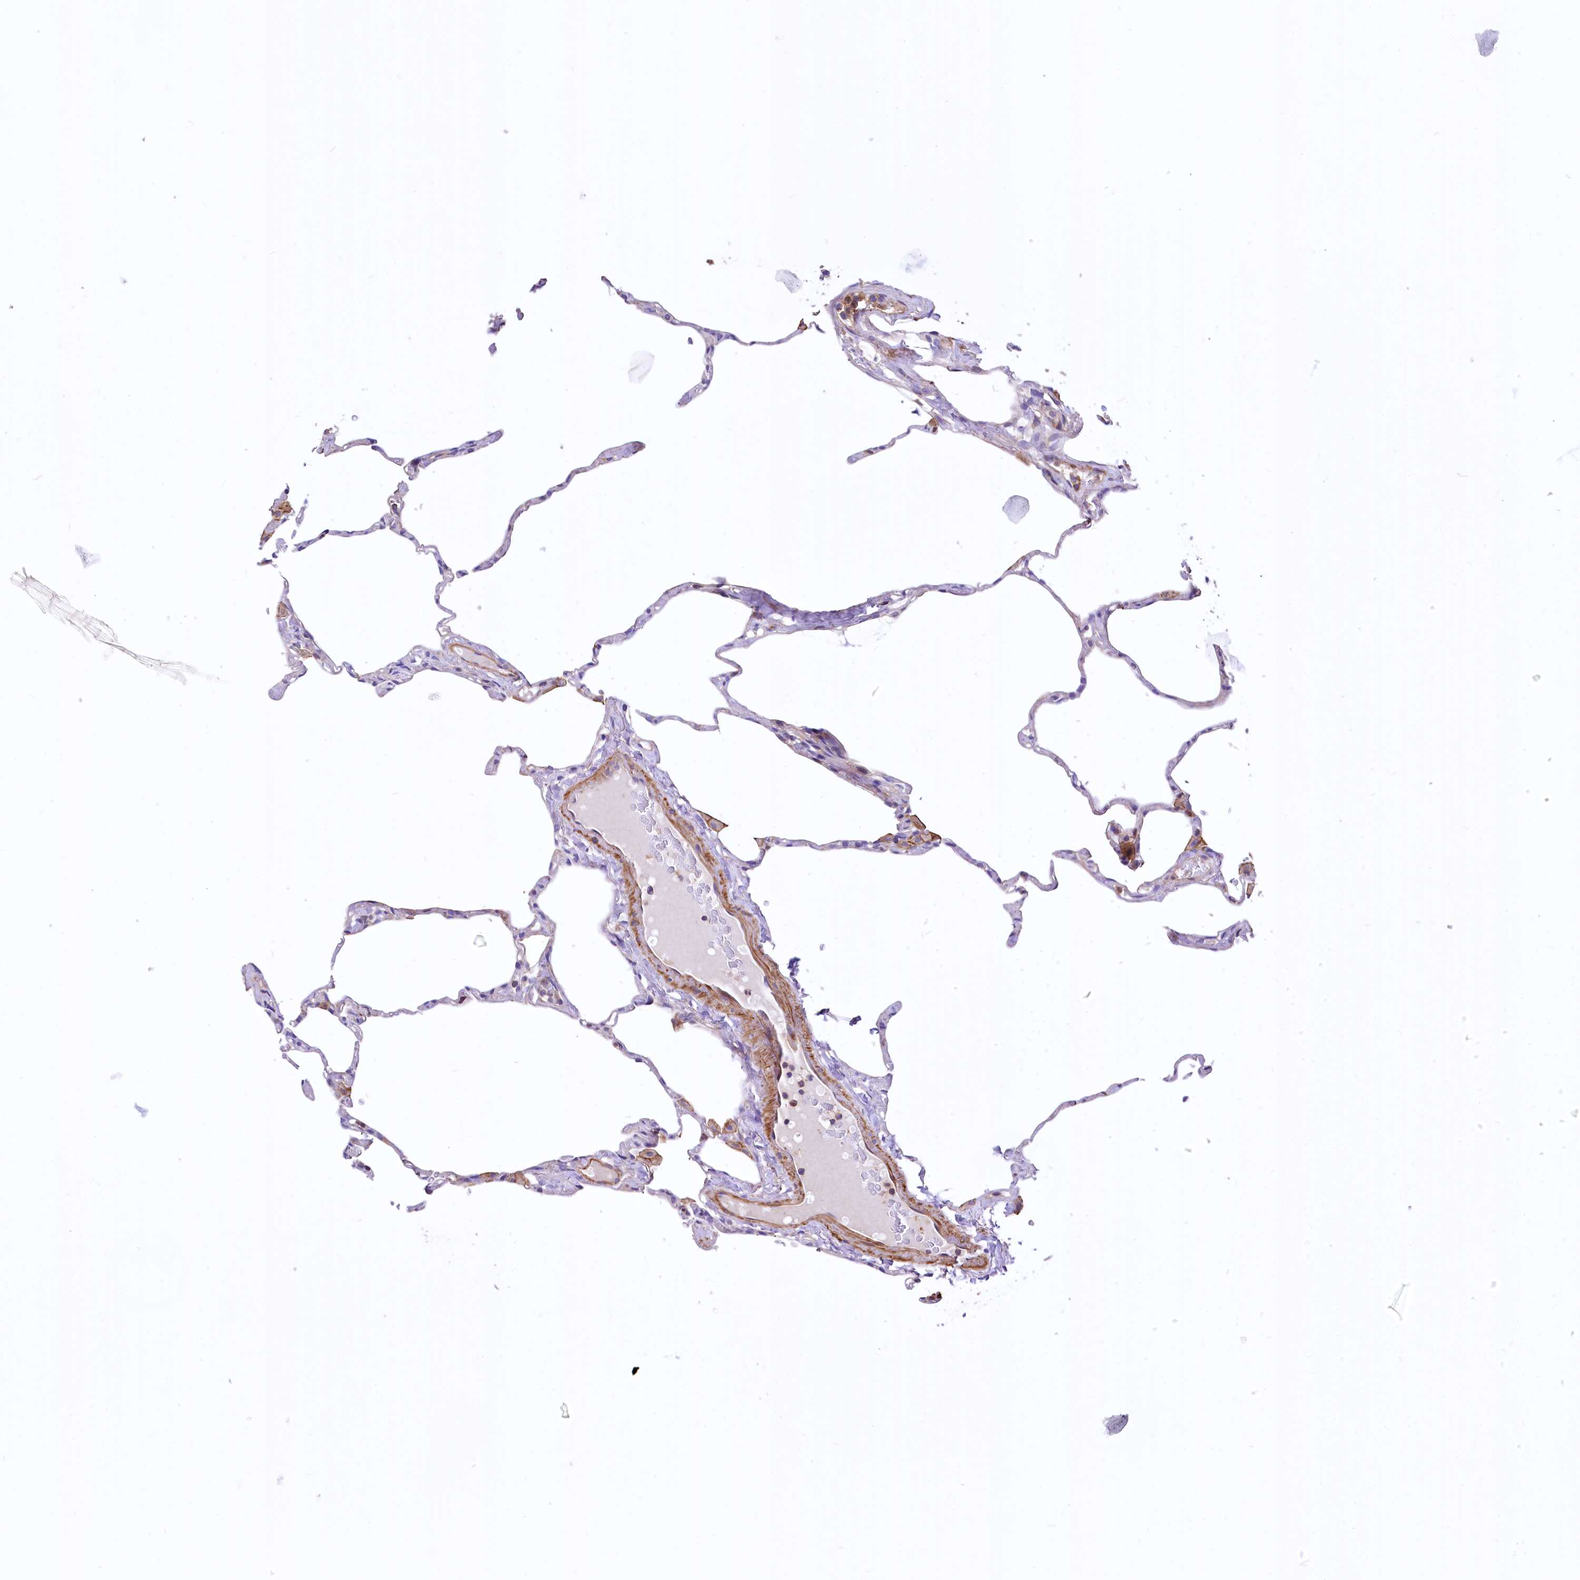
{"staining": {"intensity": "negative", "quantity": "none", "location": "none"}, "tissue": "lung", "cell_type": "Alveolar cells", "image_type": "normal", "snomed": [{"axis": "morphology", "description": "Normal tissue, NOS"}, {"axis": "topography", "description": "Lung"}], "caption": "DAB (3,3'-diaminobenzidine) immunohistochemical staining of normal lung exhibits no significant positivity in alveolar cells. The staining is performed using DAB brown chromogen with nuclei counter-stained in using hematoxylin.", "gene": "DPP3", "patient": {"sex": "male", "age": 65}}